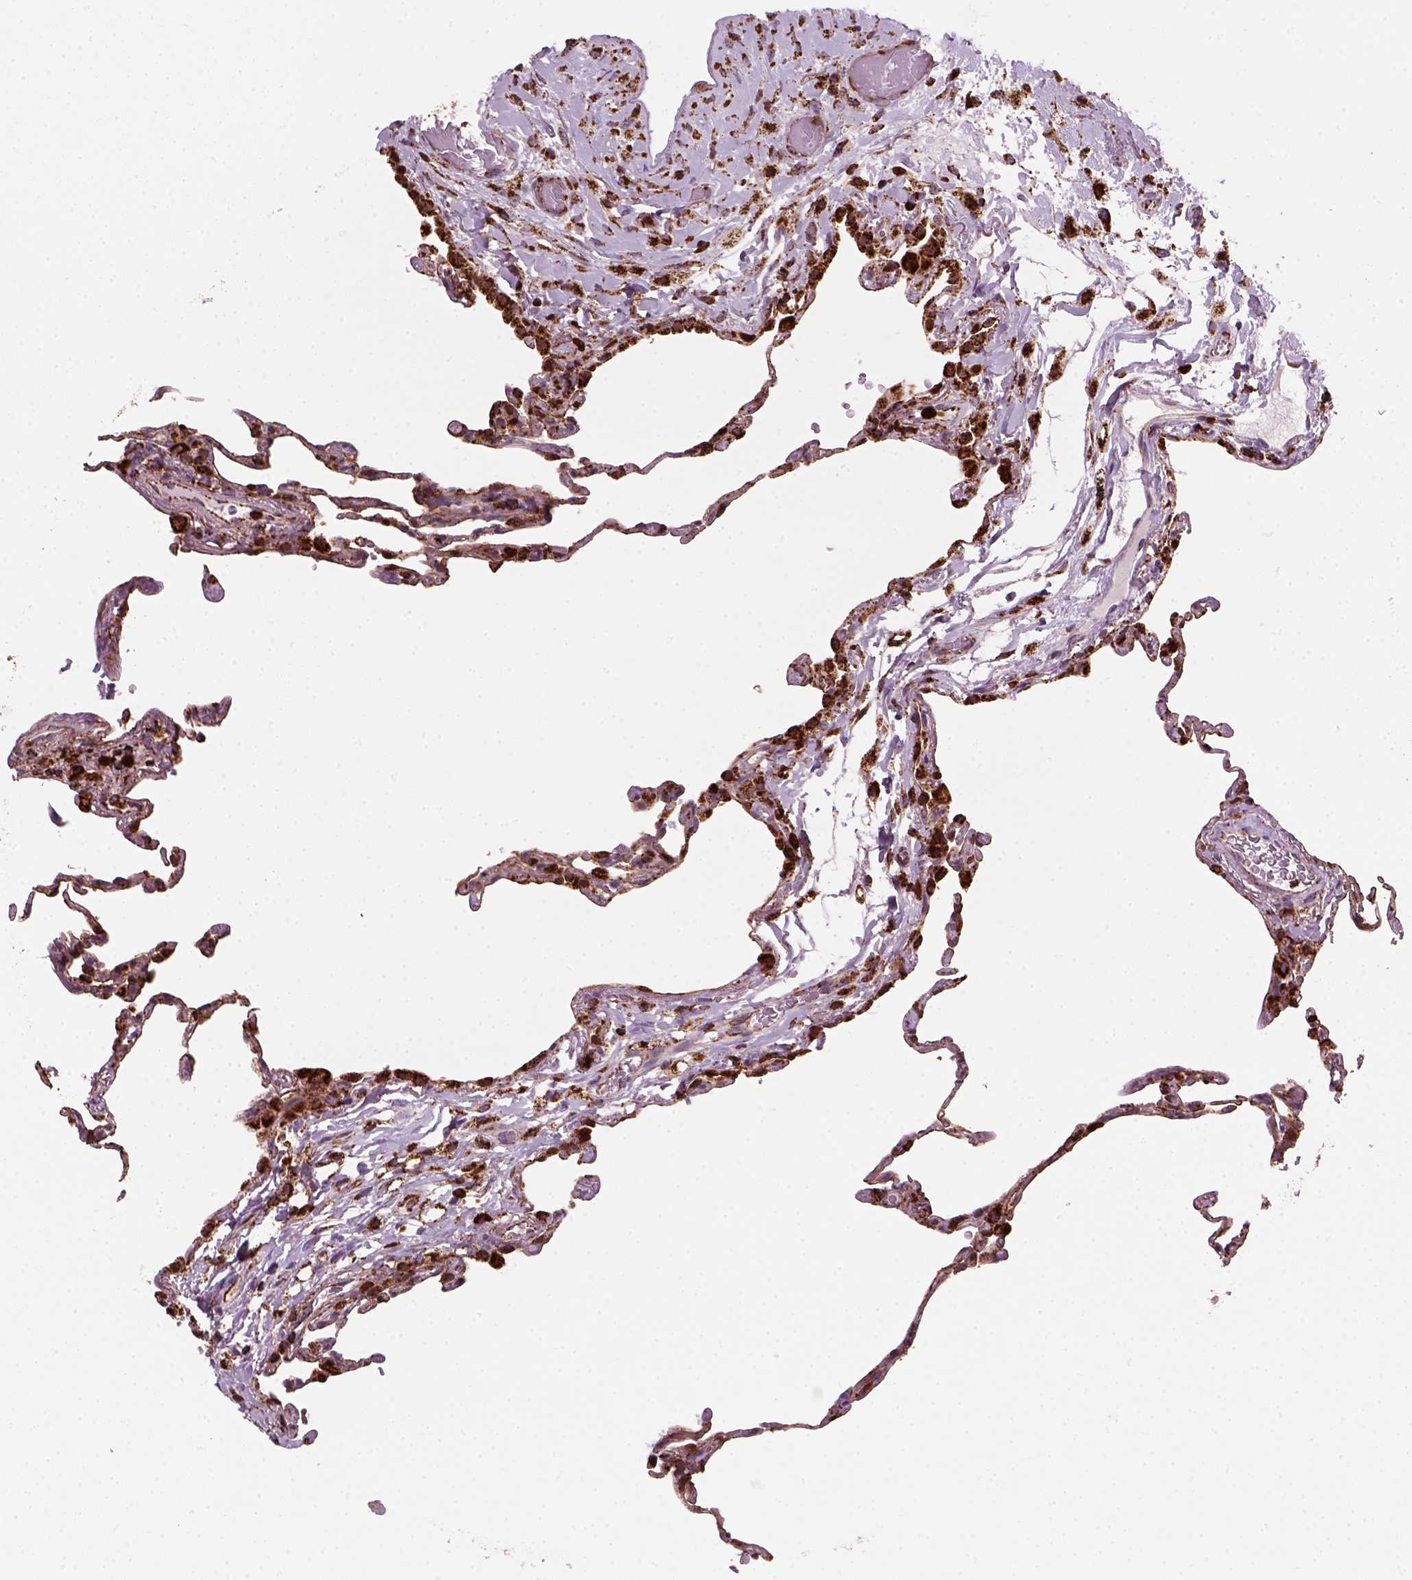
{"staining": {"intensity": "moderate", "quantity": ">75%", "location": "cytoplasmic/membranous"}, "tissue": "lung", "cell_type": "Alveolar cells", "image_type": "normal", "snomed": [{"axis": "morphology", "description": "Normal tissue, NOS"}, {"axis": "topography", "description": "Lung"}], "caption": "A high-resolution histopathology image shows immunohistochemistry staining of benign lung, which exhibits moderate cytoplasmic/membranous staining in about >75% of alveolar cells.", "gene": "NUDT16L1", "patient": {"sex": "female", "age": 57}}